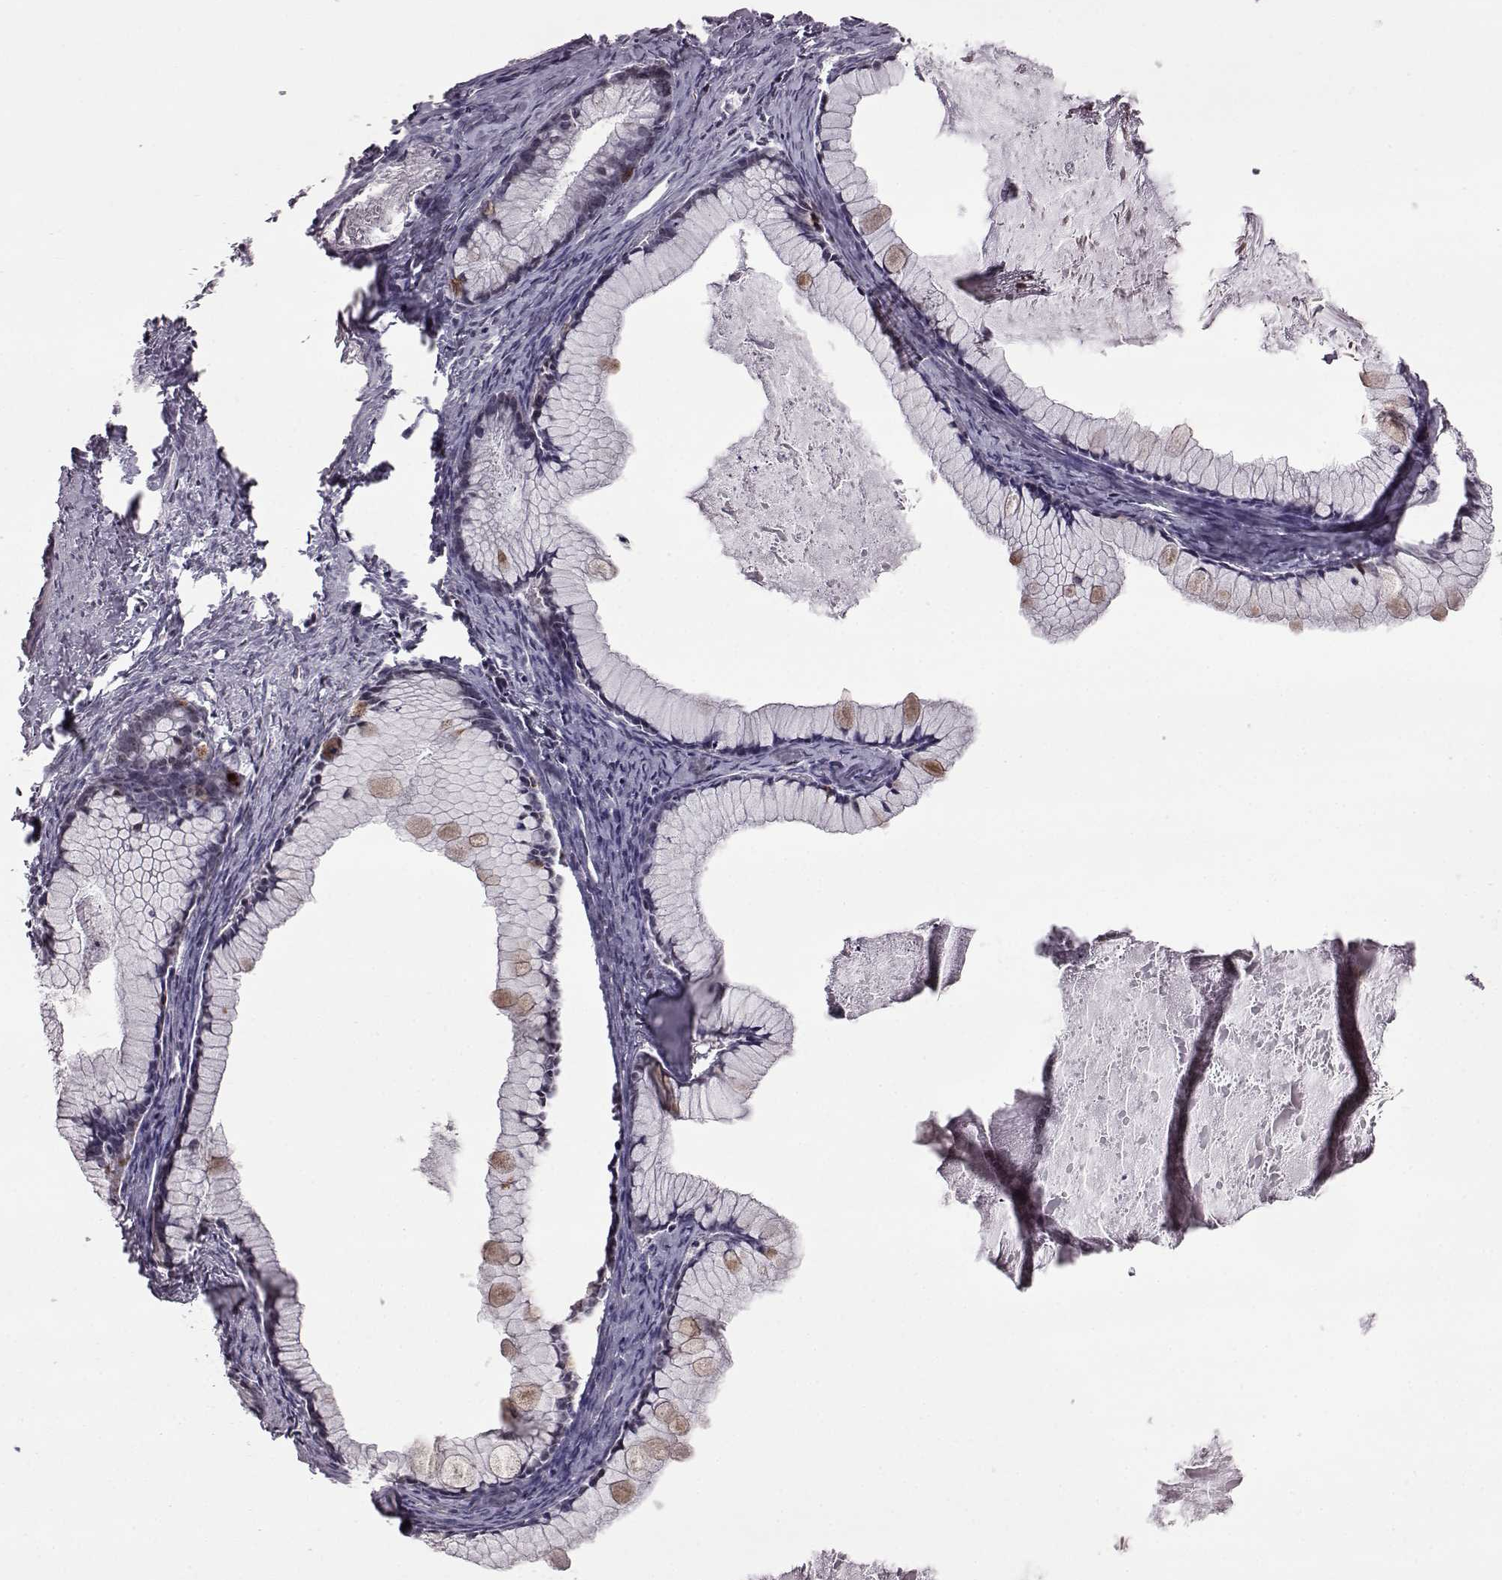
{"staining": {"intensity": "weak", "quantity": "<25%", "location": "cytoplasmic/membranous"}, "tissue": "ovarian cancer", "cell_type": "Tumor cells", "image_type": "cancer", "snomed": [{"axis": "morphology", "description": "Cystadenocarcinoma, mucinous, NOS"}, {"axis": "topography", "description": "Ovary"}], "caption": "Immunohistochemistry image of neoplastic tissue: human ovarian cancer stained with DAB (3,3'-diaminobenzidine) reveals no significant protein staining in tumor cells. (IHC, brightfield microscopy, high magnification).", "gene": "GAL", "patient": {"sex": "female", "age": 41}}